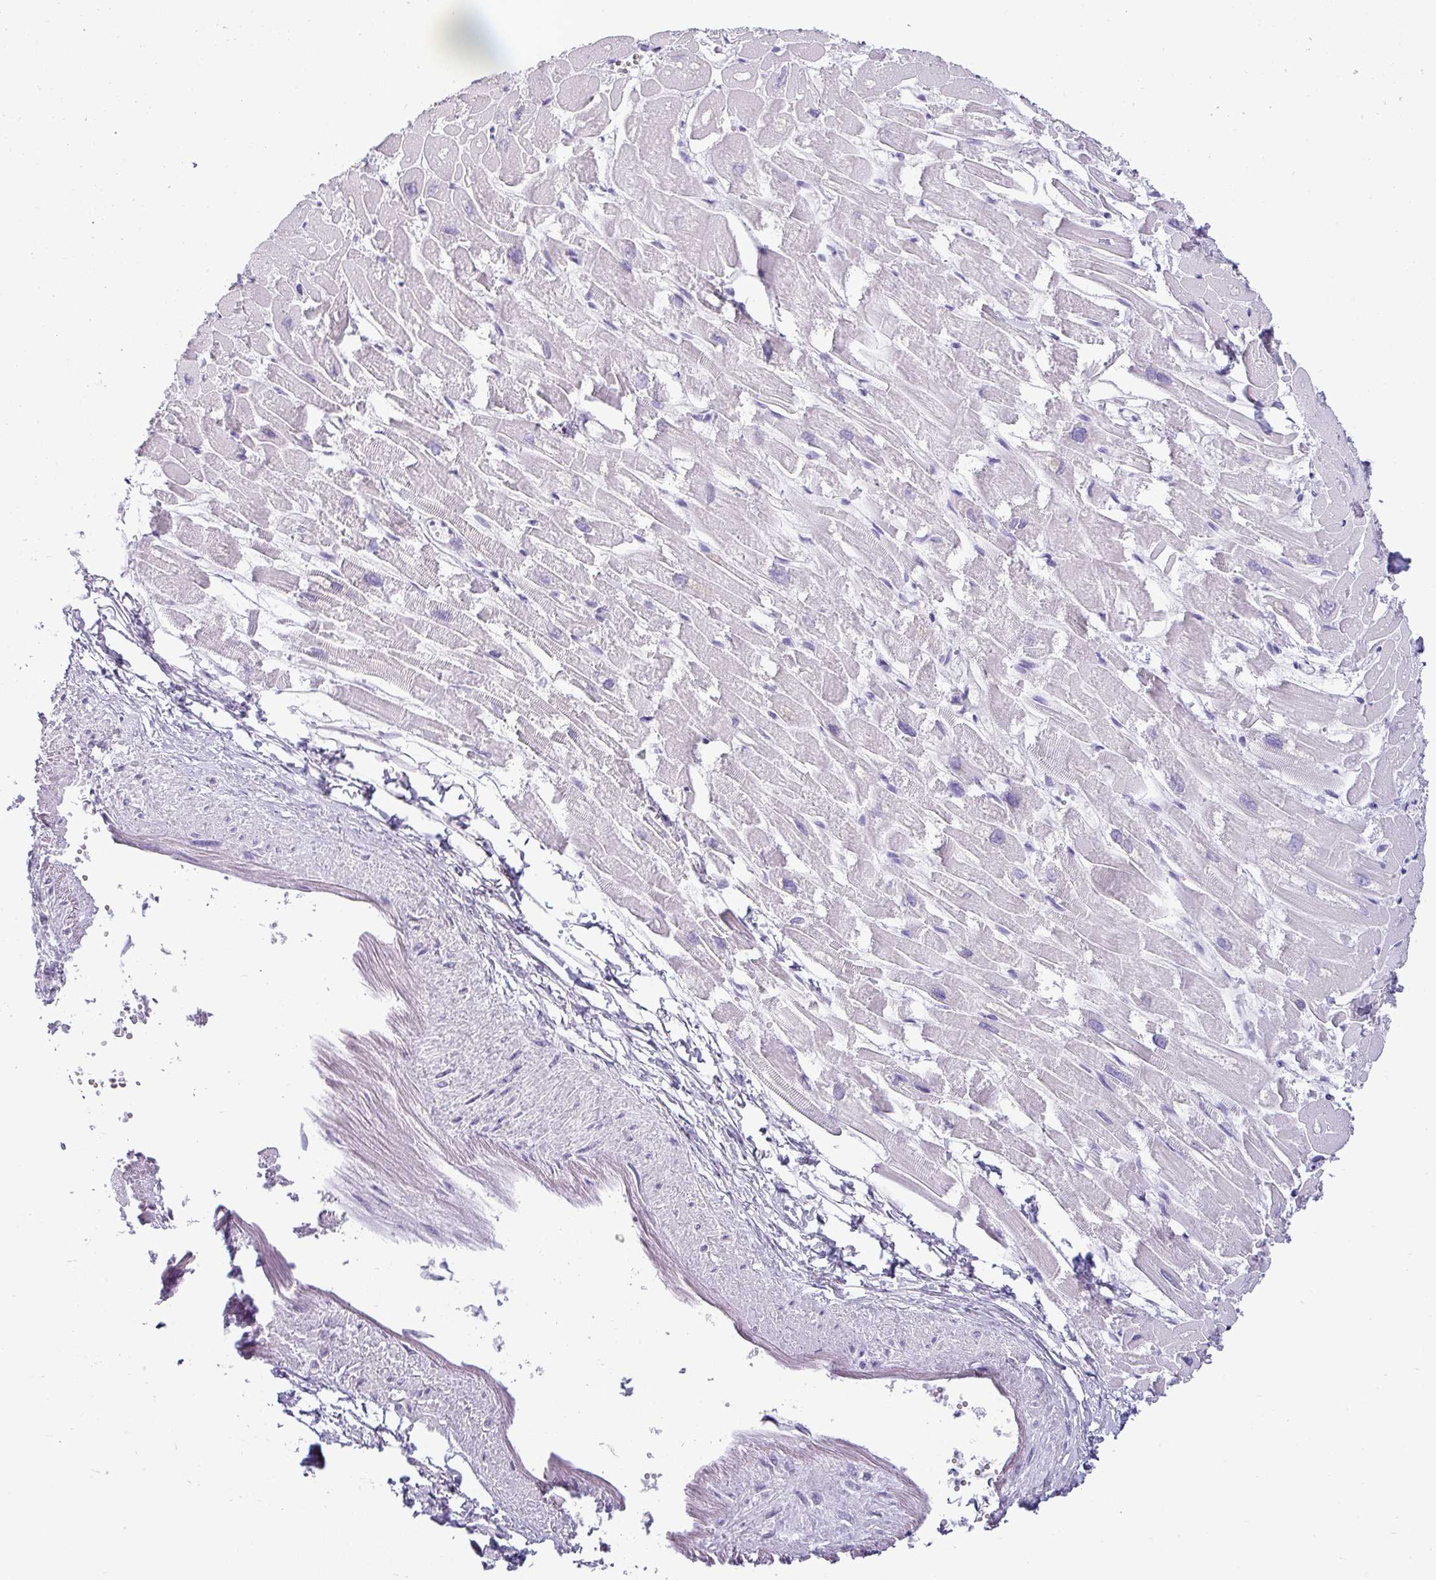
{"staining": {"intensity": "negative", "quantity": "none", "location": "none"}, "tissue": "heart muscle", "cell_type": "Cardiomyocytes", "image_type": "normal", "snomed": [{"axis": "morphology", "description": "Normal tissue, NOS"}, {"axis": "topography", "description": "Heart"}], "caption": "Immunohistochemistry image of normal human heart muscle stained for a protein (brown), which demonstrates no positivity in cardiomyocytes.", "gene": "VCX2", "patient": {"sex": "male", "age": 54}}